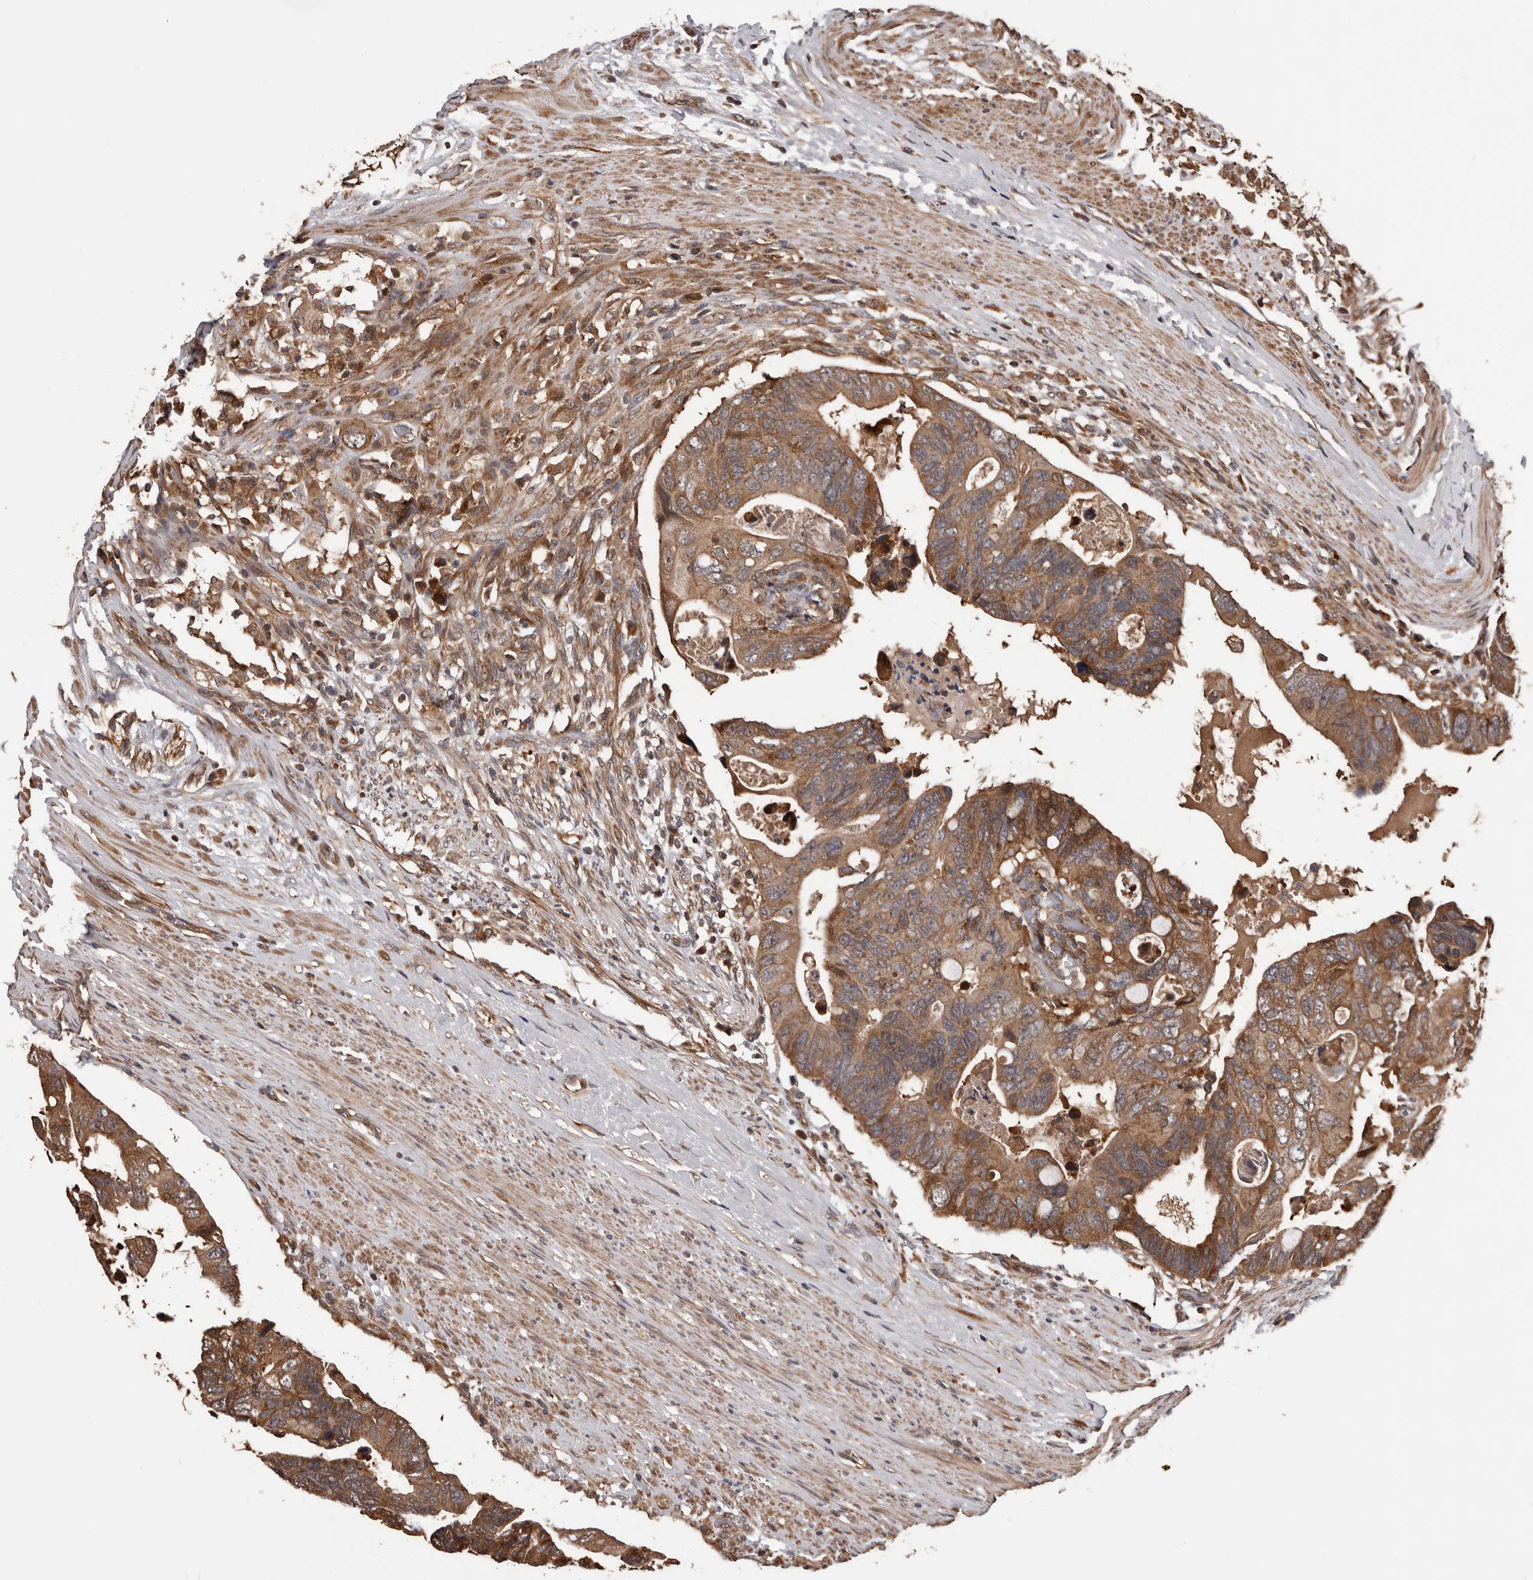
{"staining": {"intensity": "moderate", "quantity": ">75%", "location": "cytoplasmic/membranous"}, "tissue": "colorectal cancer", "cell_type": "Tumor cells", "image_type": "cancer", "snomed": [{"axis": "morphology", "description": "Adenocarcinoma, NOS"}, {"axis": "topography", "description": "Rectum"}], "caption": "Colorectal cancer (adenocarcinoma) was stained to show a protein in brown. There is medium levels of moderate cytoplasmic/membranous positivity in approximately >75% of tumor cells.", "gene": "ADAMTS2", "patient": {"sex": "male", "age": 53}}